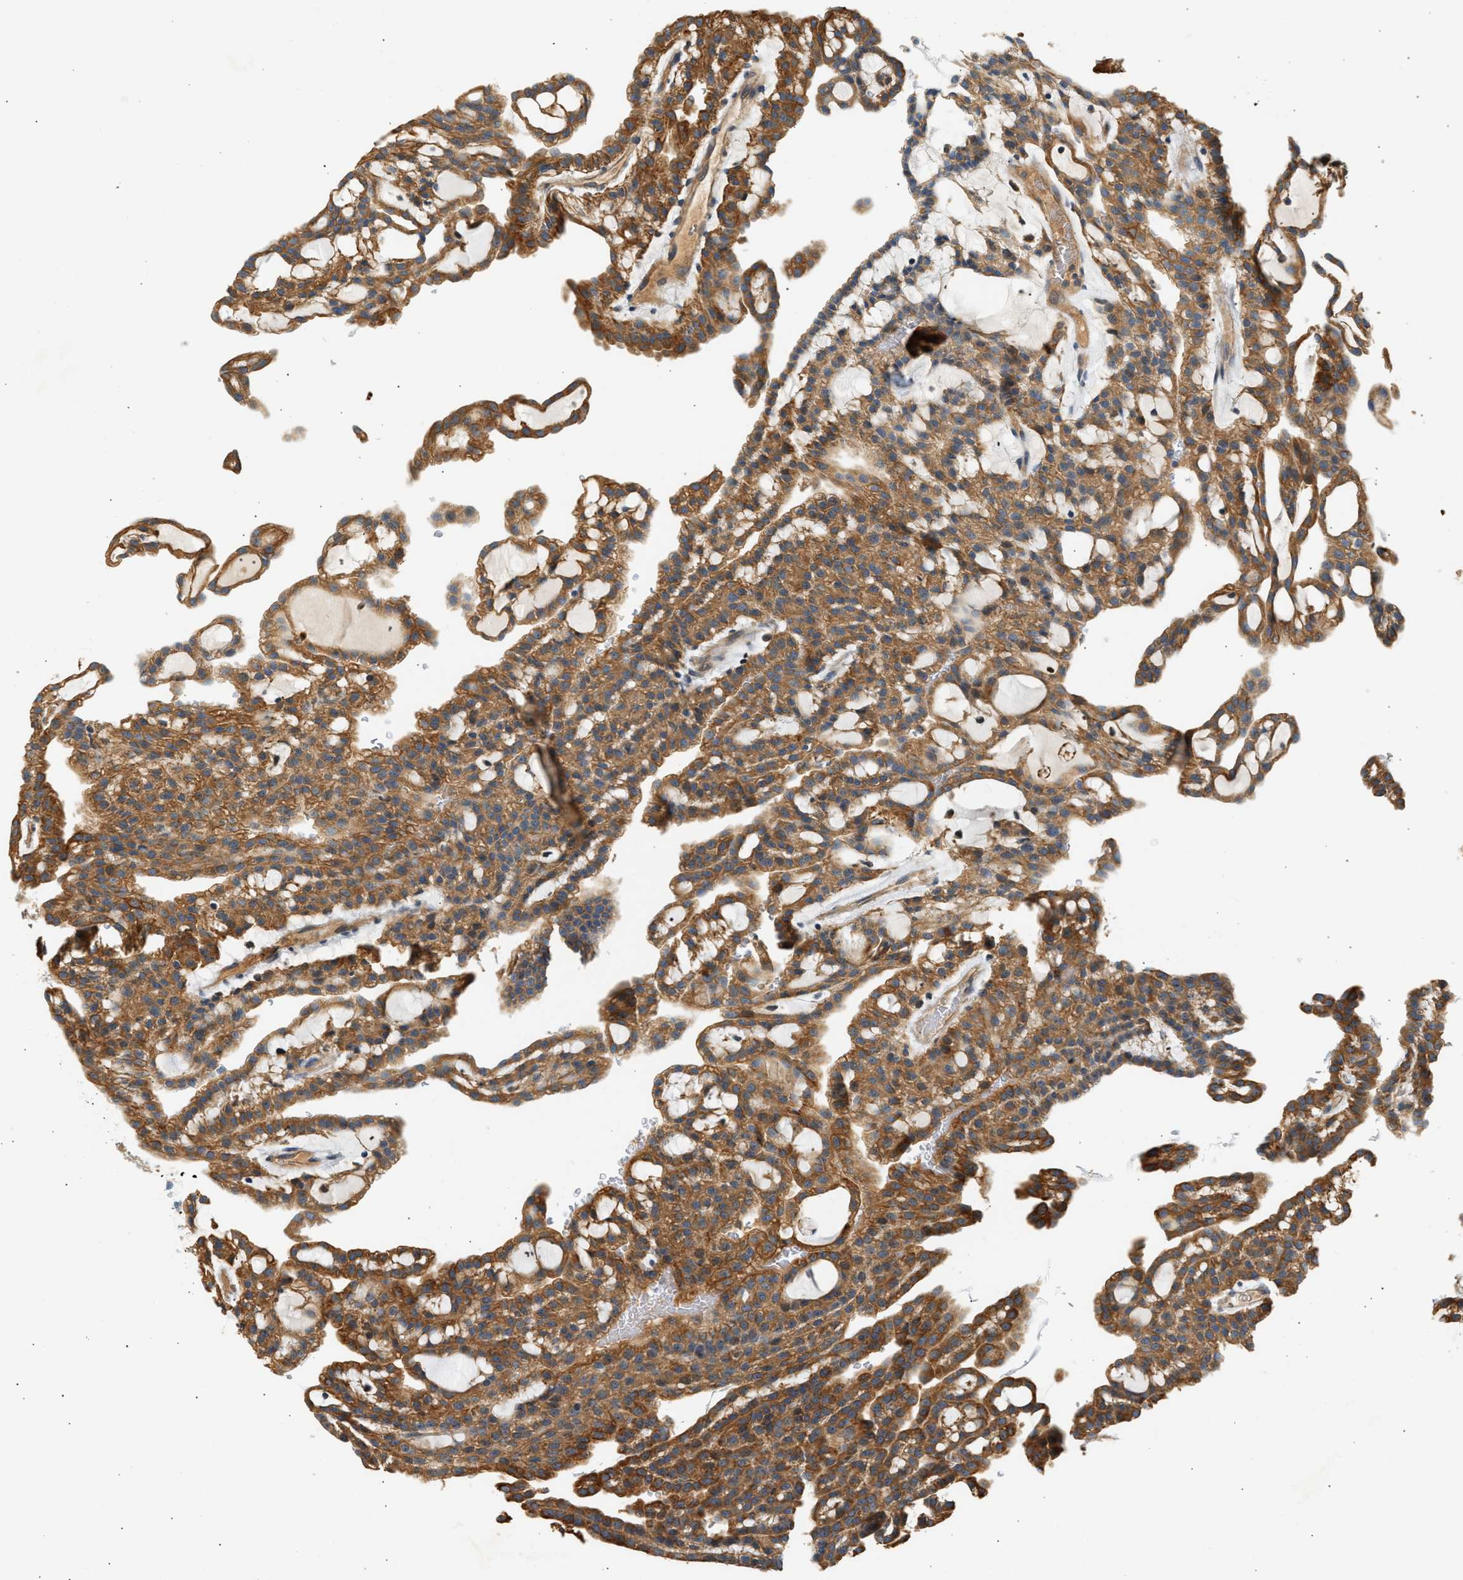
{"staining": {"intensity": "strong", "quantity": ">75%", "location": "cytoplasmic/membranous"}, "tissue": "renal cancer", "cell_type": "Tumor cells", "image_type": "cancer", "snomed": [{"axis": "morphology", "description": "Adenocarcinoma, NOS"}, {"axis": "topography", "description": "Kidney"}], "caption": "A histopathology image of human renal cancer (adenocarcinoma) stained for a protein exhibits strong cytoplasmic/membranous brown staining in tumor cells.", "gene": "WDR31", "patient": {"sex": "male", "age": 63}}